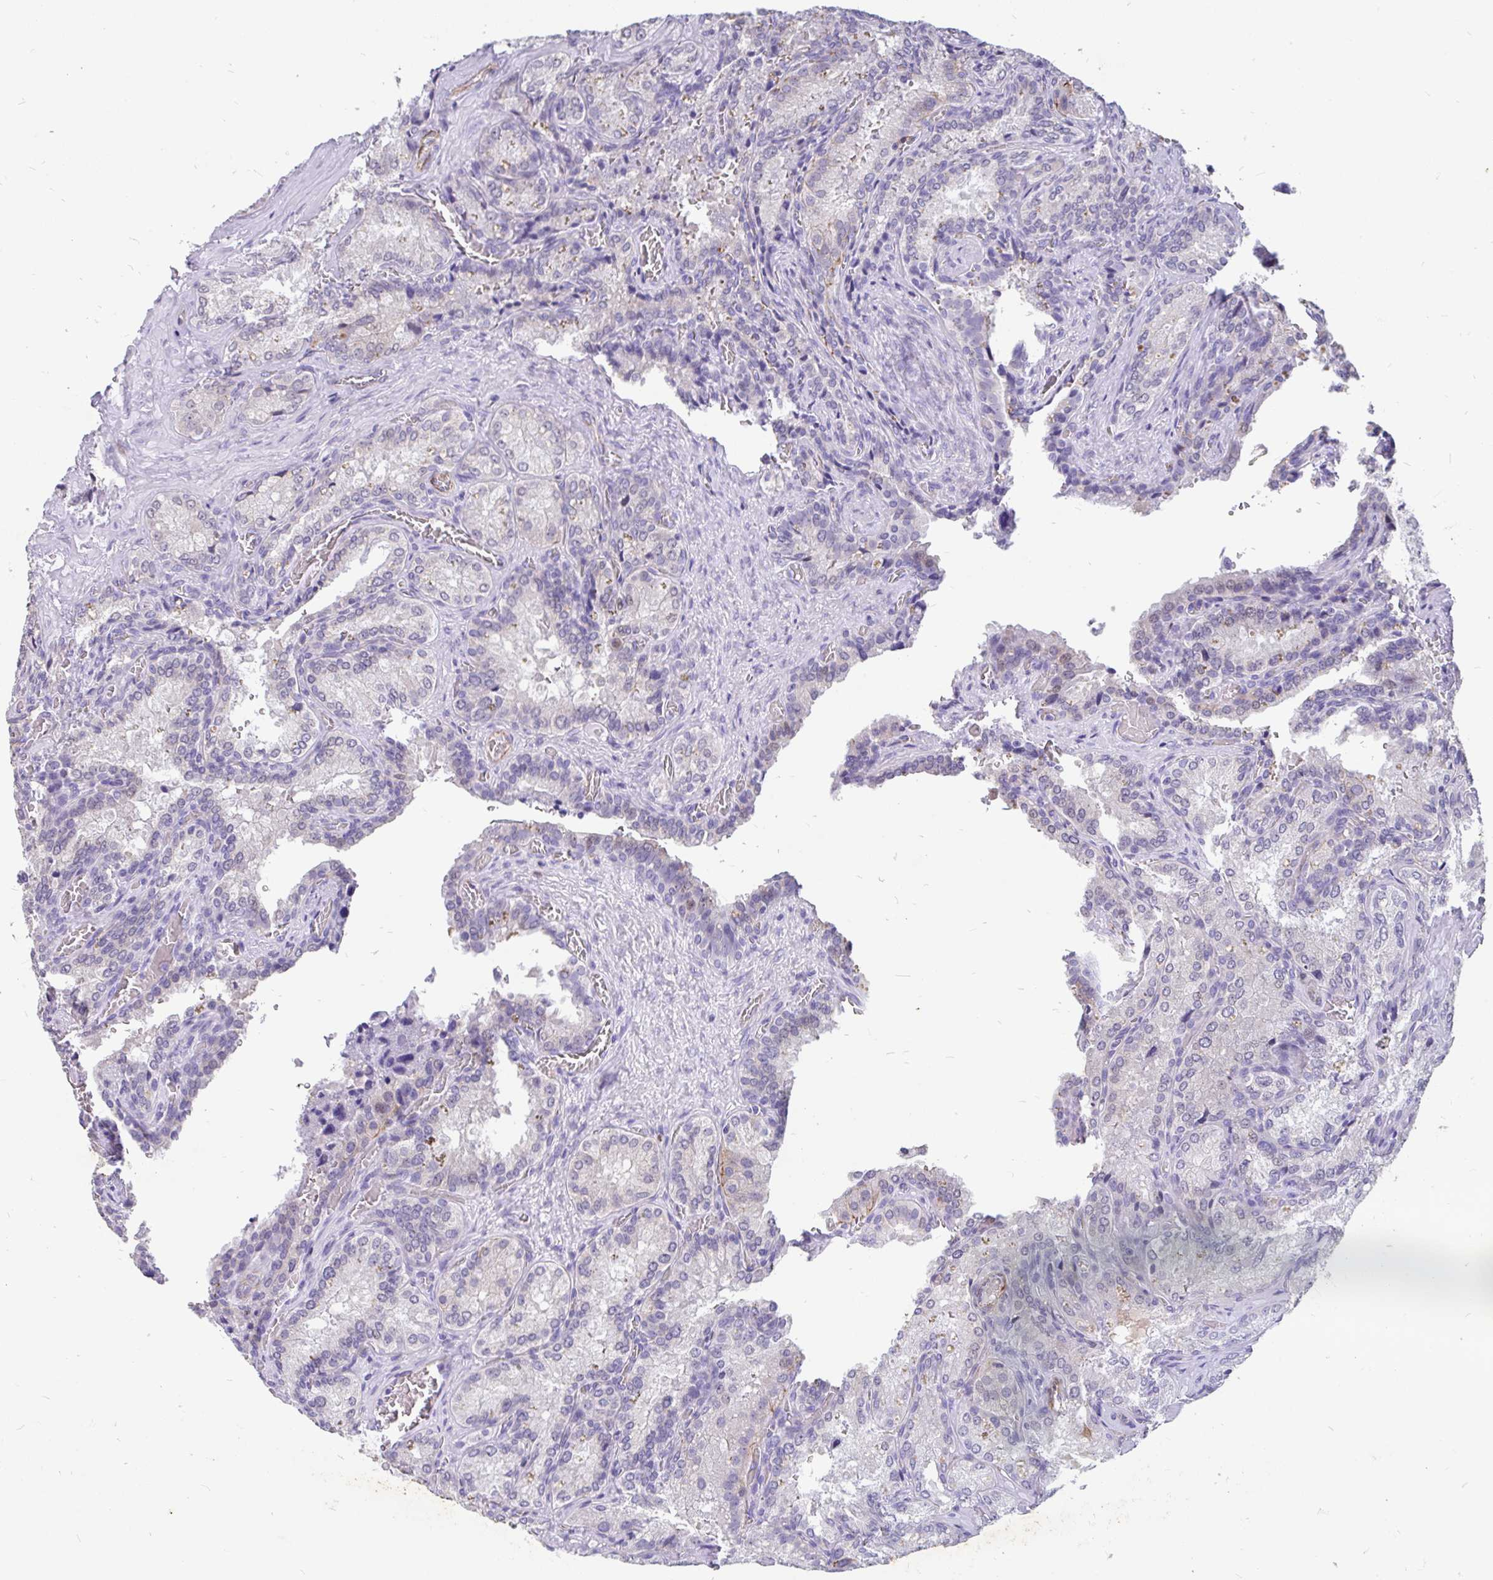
{"staining": {"intensity": "negative", "quantity": "none", "location": "none"}, "tissue": "seminal vesicle", "cell_type": "Glandular cells", "image_type": "normal", "snomed": [{"axis": "morphology", "description": "Normal tissue, NOS"}, {"axis": "topography", "description": "Seminal veicle"}], "caption": "Immunohistochemistry of normal seminal vesicle displays no expression in glandular cells.", "gene": "EML5", "patient": {"sex": "male", "age": 47}}